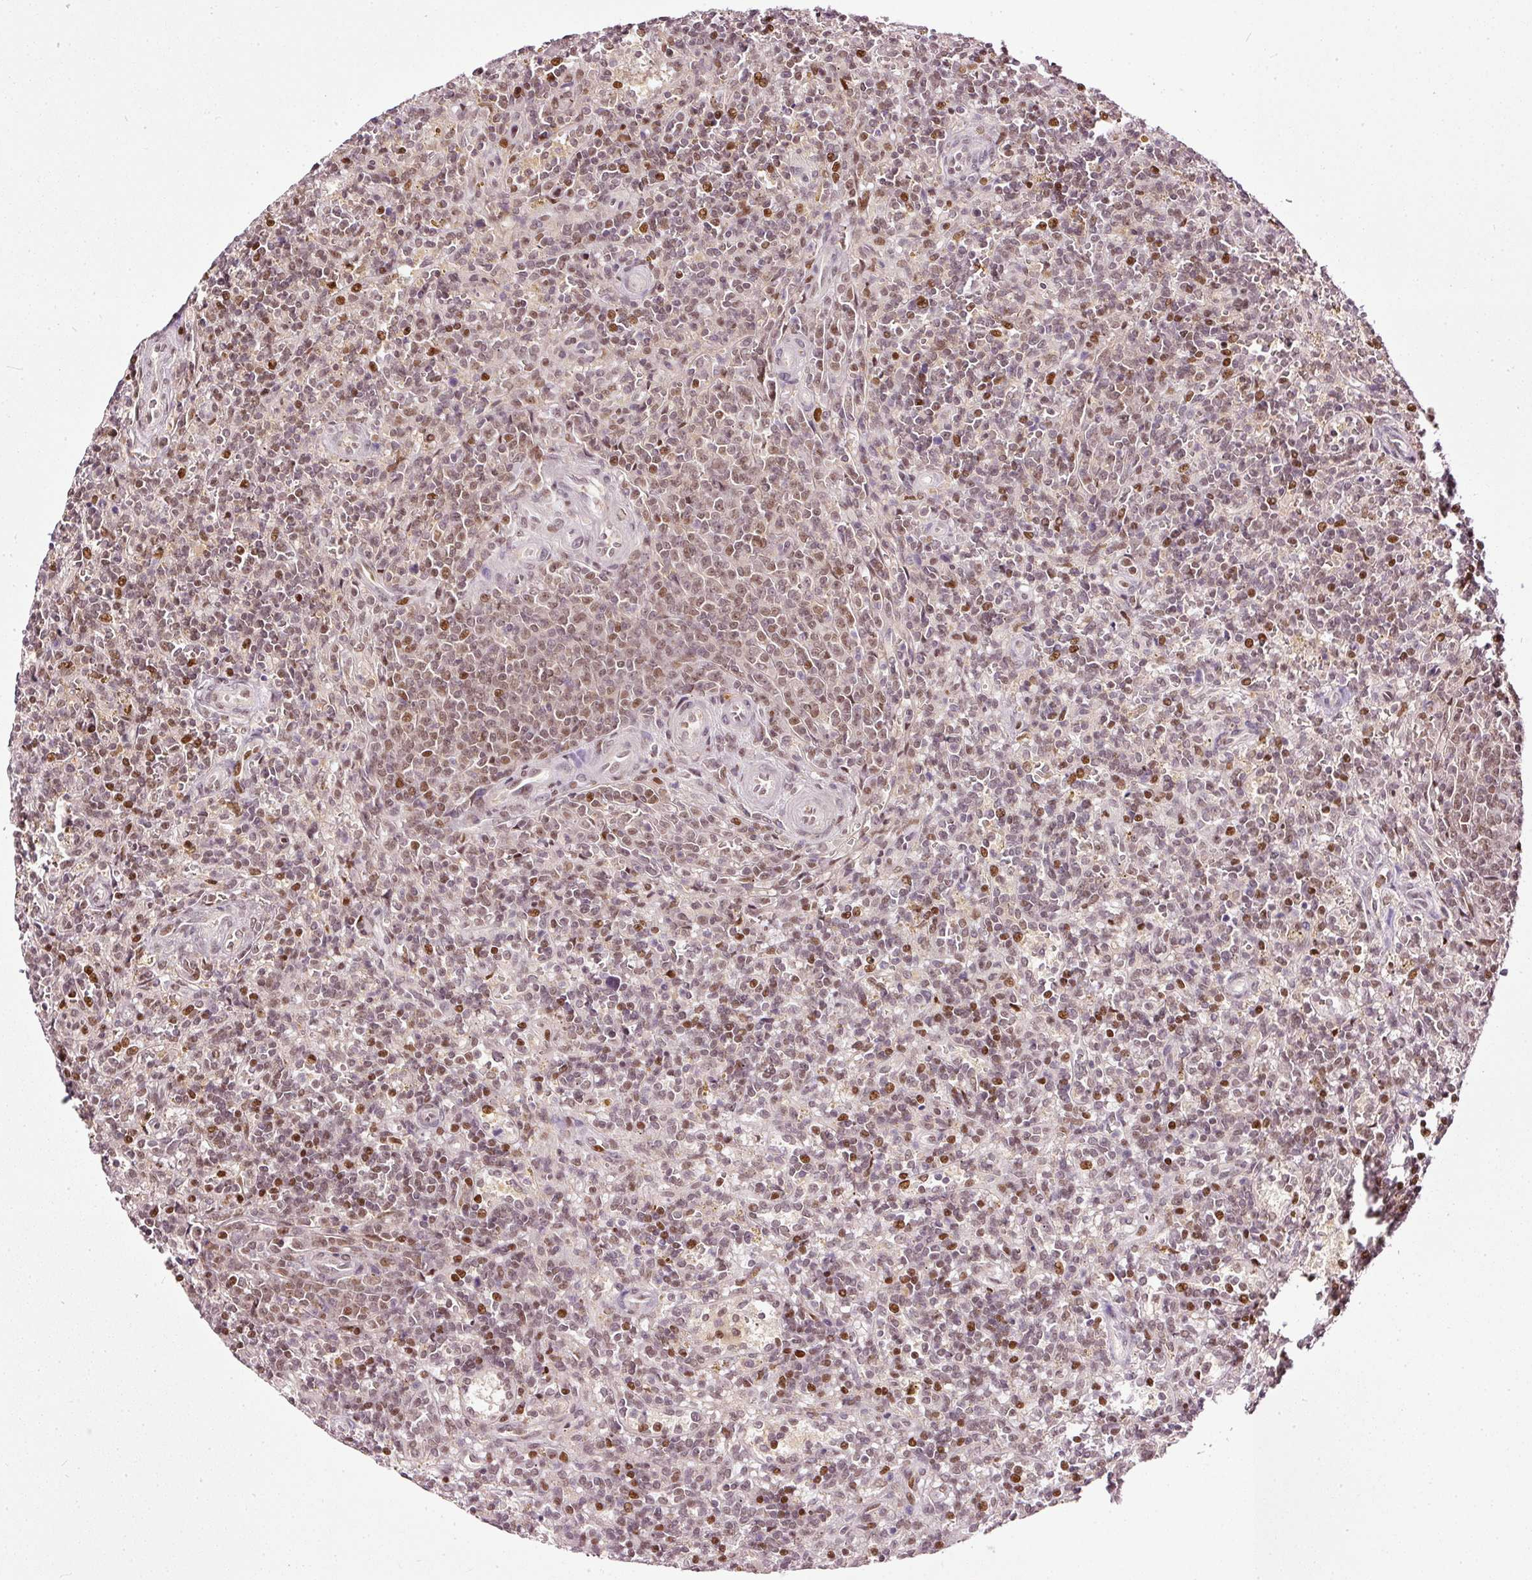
{"staining": {"intensity": "moderate", "quantity": "25%-75%", "location": "nuclear"}, "tissue": "lymphoma", "cell_type": "Tumor cells", "image_type": "cancer", "snomed": [{"axis": "morphology", "description": "Malignant lymphoma, non-Hodgkin's type, Low grade"}, {"axis": "topography", "description": "Spleen"}], "caption": "DAB immunohistochemical staining of low-grade malignant lymphoma, non-Hodgkin's type shows moderate nuclear protein staining in about 25%-75% of tumor cells.", "gene": "ZNF778", "patient": {"sex": "male", "age": 67}}